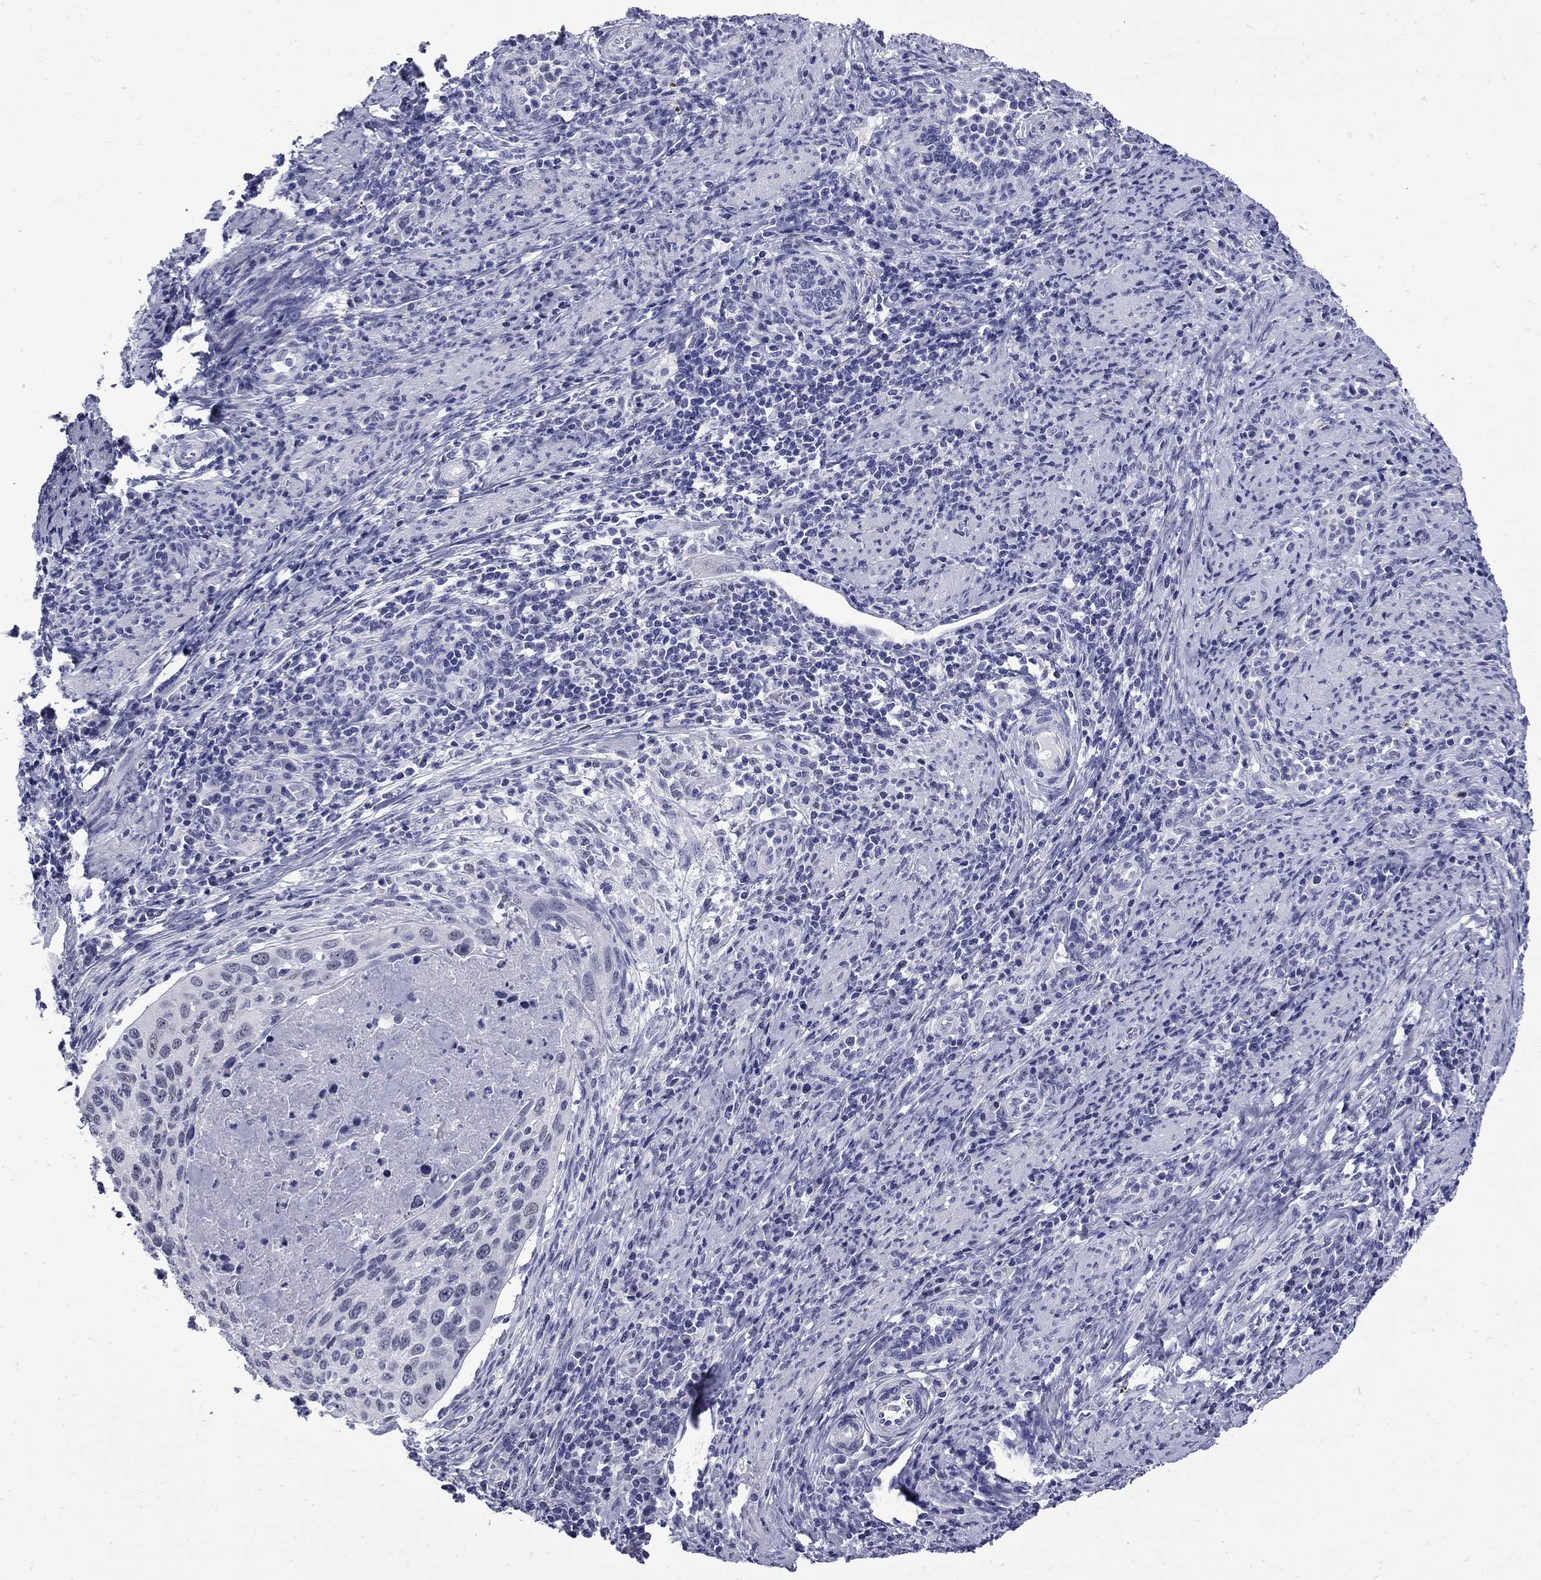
{"staining": {"intensity": "negative", "quantity": "none", "location": "none"}, "tissue": "cervical cancer", "cell_type": "Tumor cells", "image_type": "cancer", "snomed": [{"axis": "morphology", "description": "Squamous cell carcinoma, NOS"}, {"axis": "topography", "description": "Cervix"}], "caption": "Photomicrograph shows no significant protein positivity in tumor cells of cervical cancer.", "gene": "MGARP", "patient": {"sex": "female", "age": 26}}